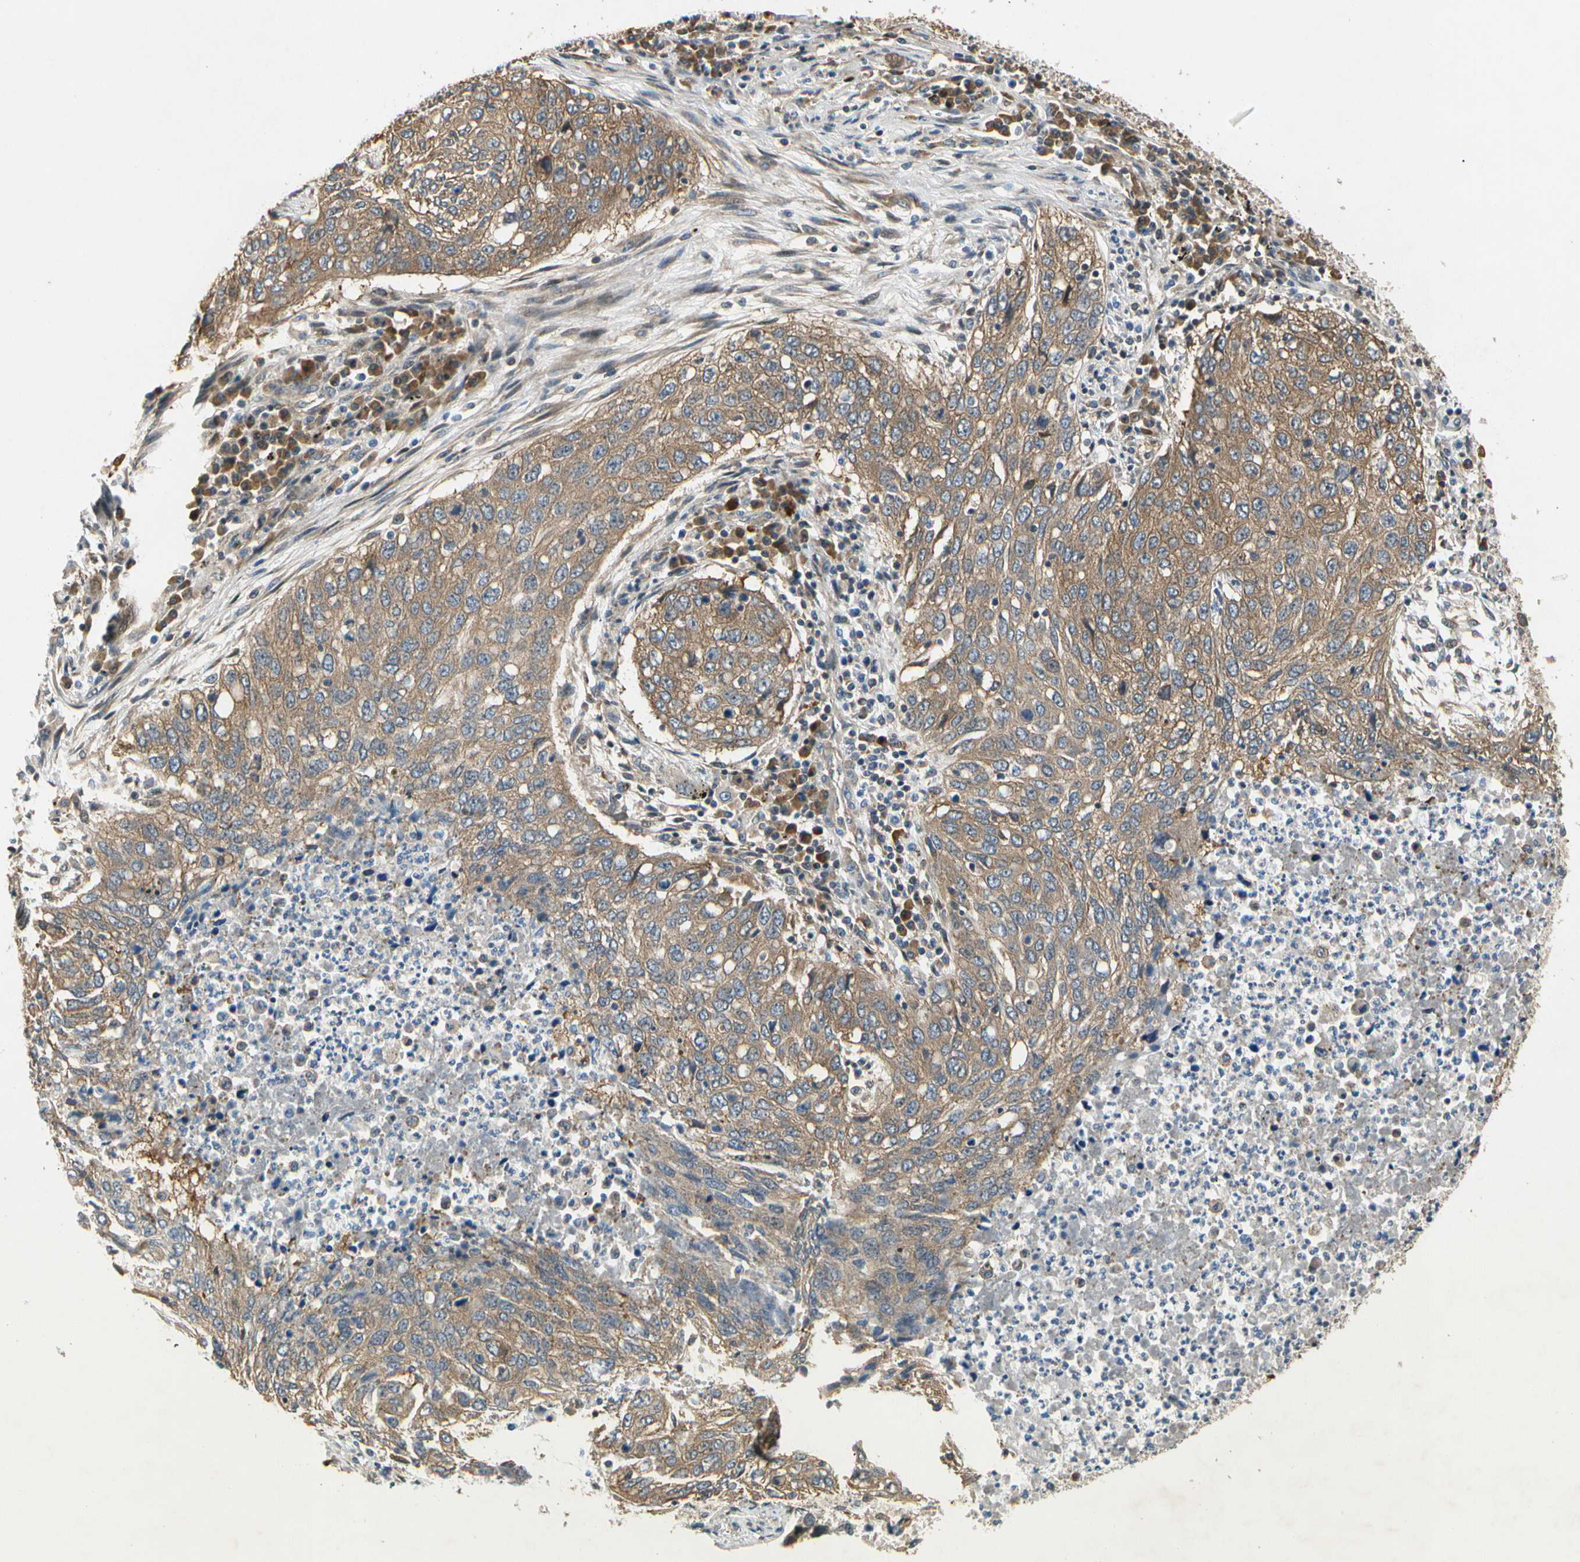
{"staining": {"intensity": "moderate", "quantity": ">75%", "location": "cytoplasmic/membranous"}, "tissue": "lung cancer", "cell_type": "Tumor cells", "image_type": "cancer", "snomed": [{"axis": "morphology", "description": "Squamous cell carcinoma, NOS"}, {"axis": "topography", "description": "Lung"}], "caption": "Immunohistochemistry (IHC) staining of lung cancer (squamous cell carcinoma), which demonstrates medium levels of moderate cytoplasmic/membranous expression in approximately >75% of tumor cells indicating moderate cytoplasmic/membranous protein staining. The staining was performed using DAB (3,3'-diaminobenzidine) (brown) for protein detection and nuclei were counterstained in hematoxylin (blue).", "gene": "EIF1AX", "patient": {"sex": "female", "age": 63}}